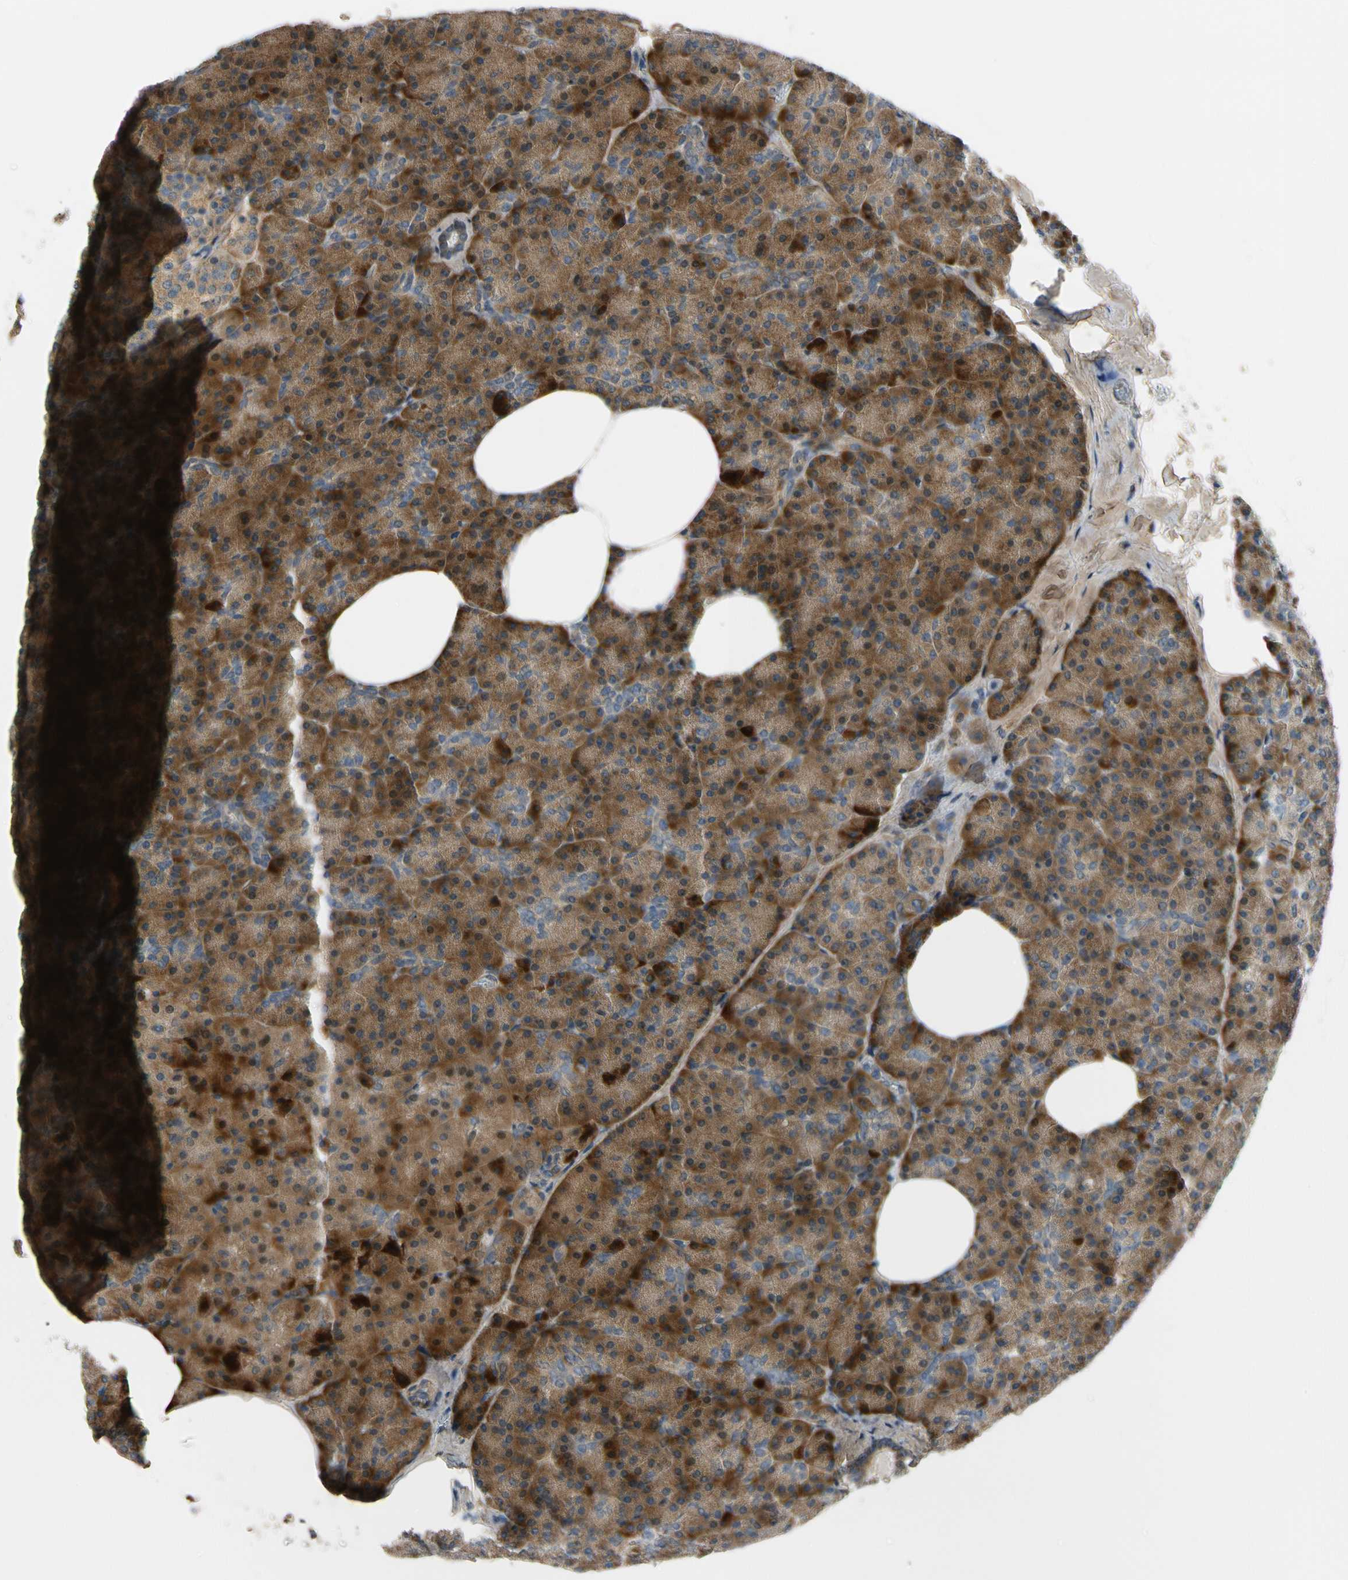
{"staining": {"intensity": "strong", "quantity": ">75%", "location": "cytoplasmic/membranous"}, "tissue": "pancreas", "cell_type": "Exocrine glandular cells", "image_type": "normal", "snomed": [{"axis": "morphology", "description": "Normal tissue, NOS"}, {"axis": "topography", "description": "Pancreas"}], "caption": "A high amount of strong cytoplasmic/membranous staining is appreciated in about >75% of exocrine glandular cells in benign pancreas. (DAB IHC, brown staining for protein, blue staining for nuclei).", "gene": "MST1R", "patient": {"sex": "female", "age": 35}}